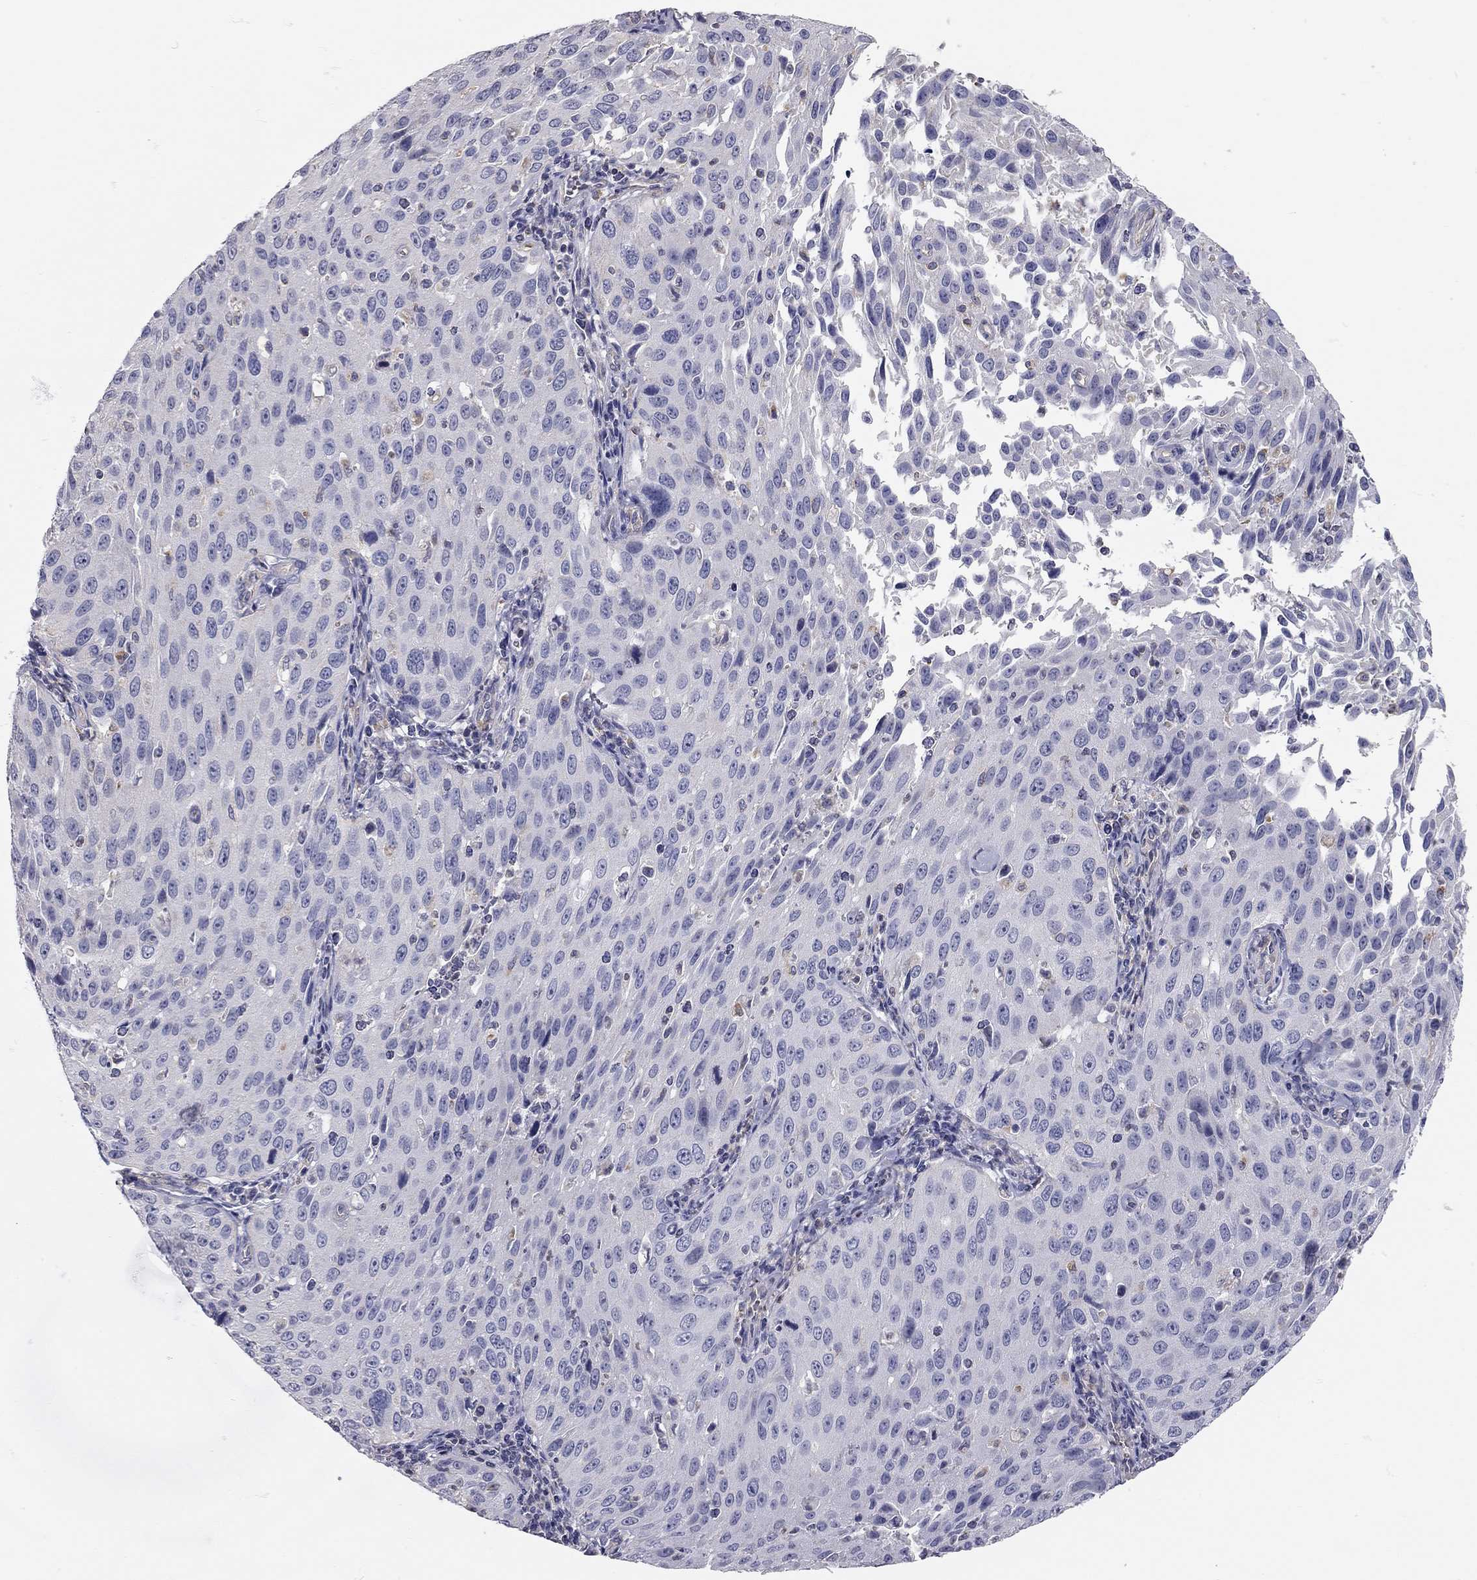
{"staining": {"intensity": "negative", "quantity": "none", "location": "none"}, "tissue": "cervical cancer", "cell_type": "Tumor cells", "image_type": "cancer", "snomed": [{"axis": "morphology", "description": "Squamous cell carcinoma, NOS"}, {"axis": "topography", "description": "Cervix"}], "caption": "The photomicrograph exhibits no significant expression in tumor cells of cervical squamous cell carcinoma. (Stains: DAB (3,3'-diaminobenzidine) immunohistochemistry (IHC) with hematoxylin counter stain, Microscopy: brightfield microscopy at high magnification).", "gene": "C10orf90", "patient": {"sex": "female", "age": 26}}